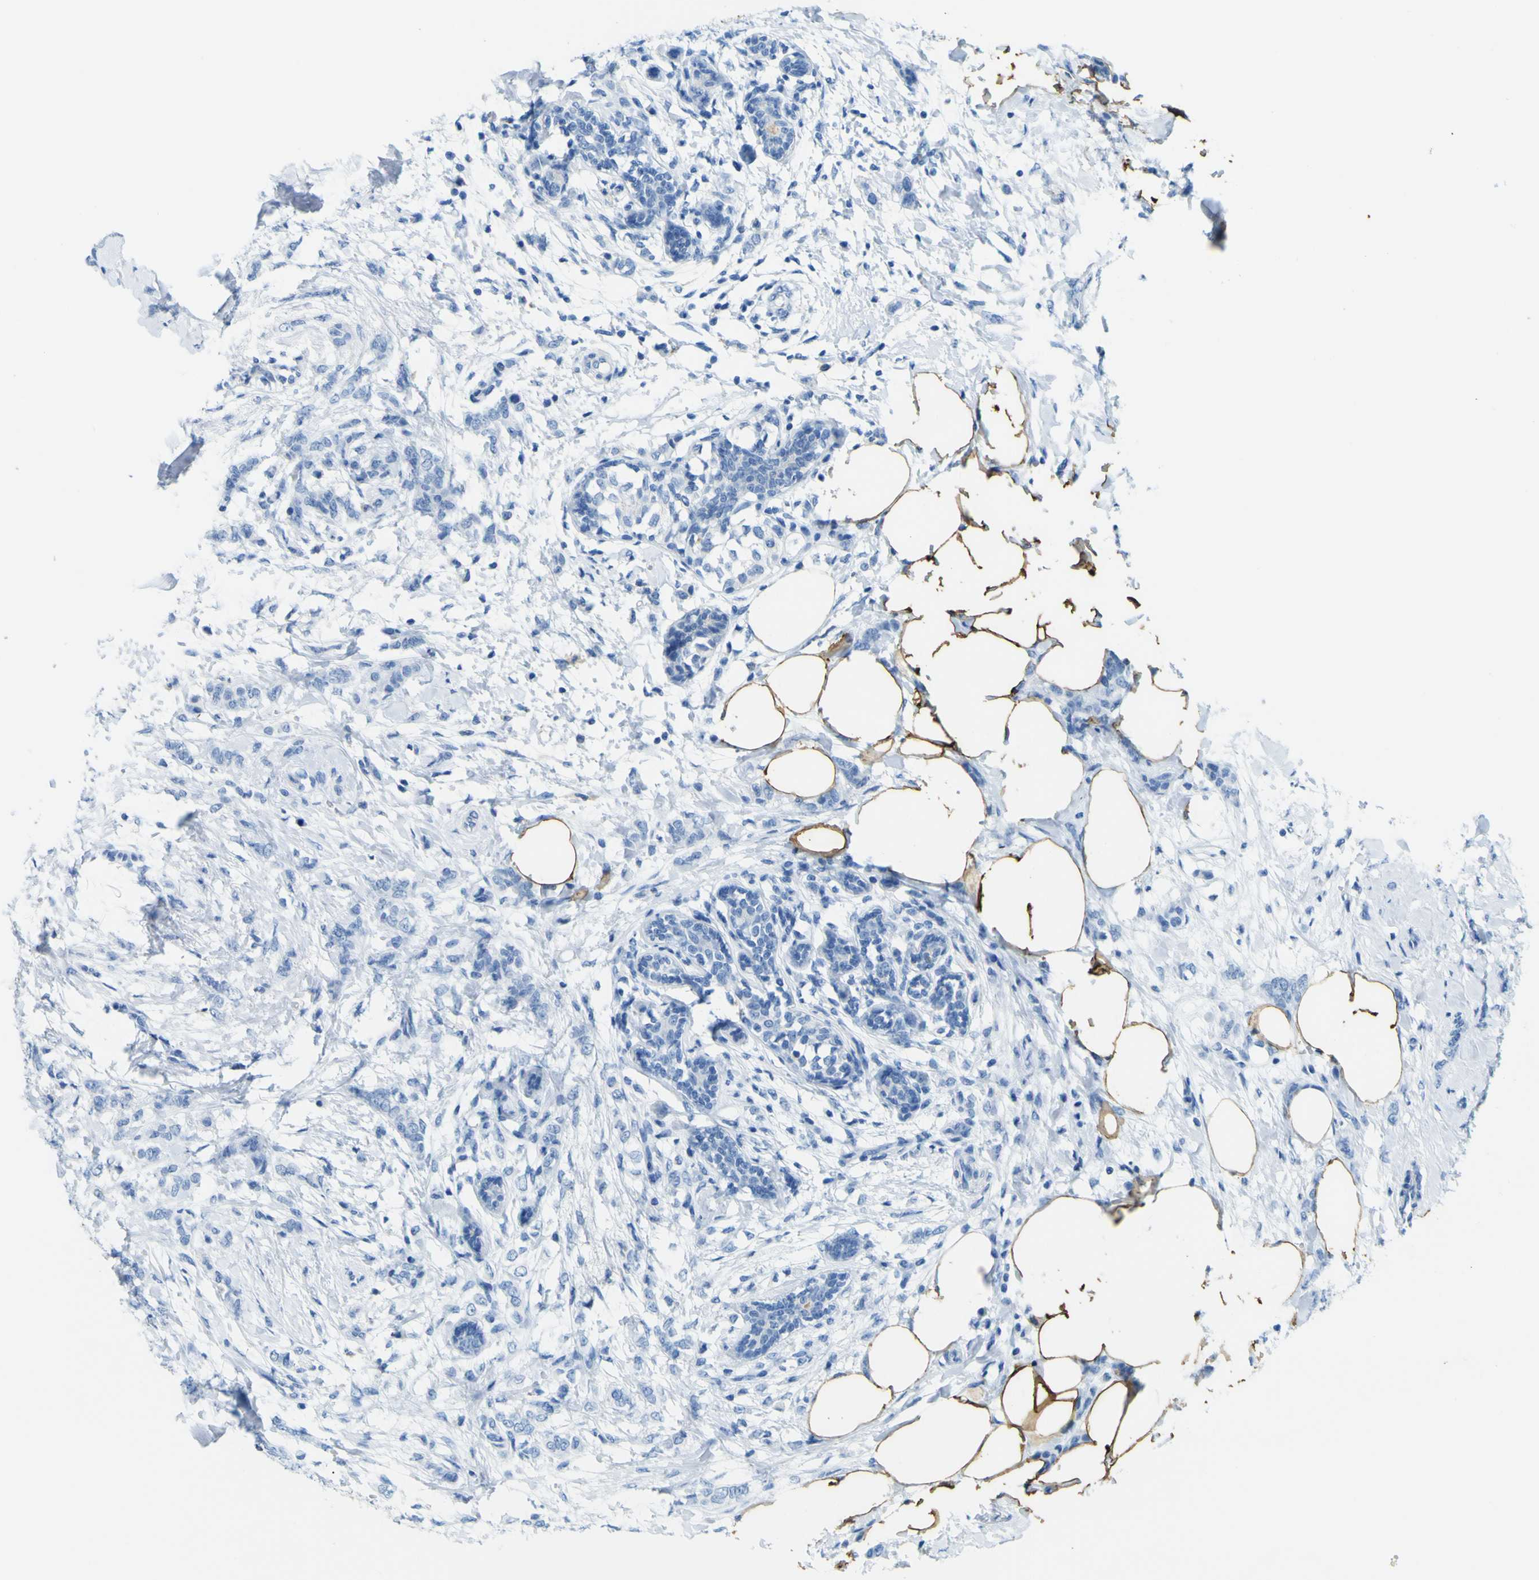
{"staining": {"intensity": "negative", "quantity": "none", "location": "none"}, "tissue": "breast cancer", "cell_type": "Tumor cells", "image_type": "cancer", "snomed": [{"axis": "morphology", "description": "Lobular carcinoma, in situ"}, {"axis": "morphology", "description": "Lobular carcinoma"}, {"axis": "topography", "description": "Breast"}], "caption": "DAB immunohistochemical staining of breast cancer shows no significant staining in tumor cells.", "gene": "ACSL1", "patient": {"sex": "female", "age": 41}}